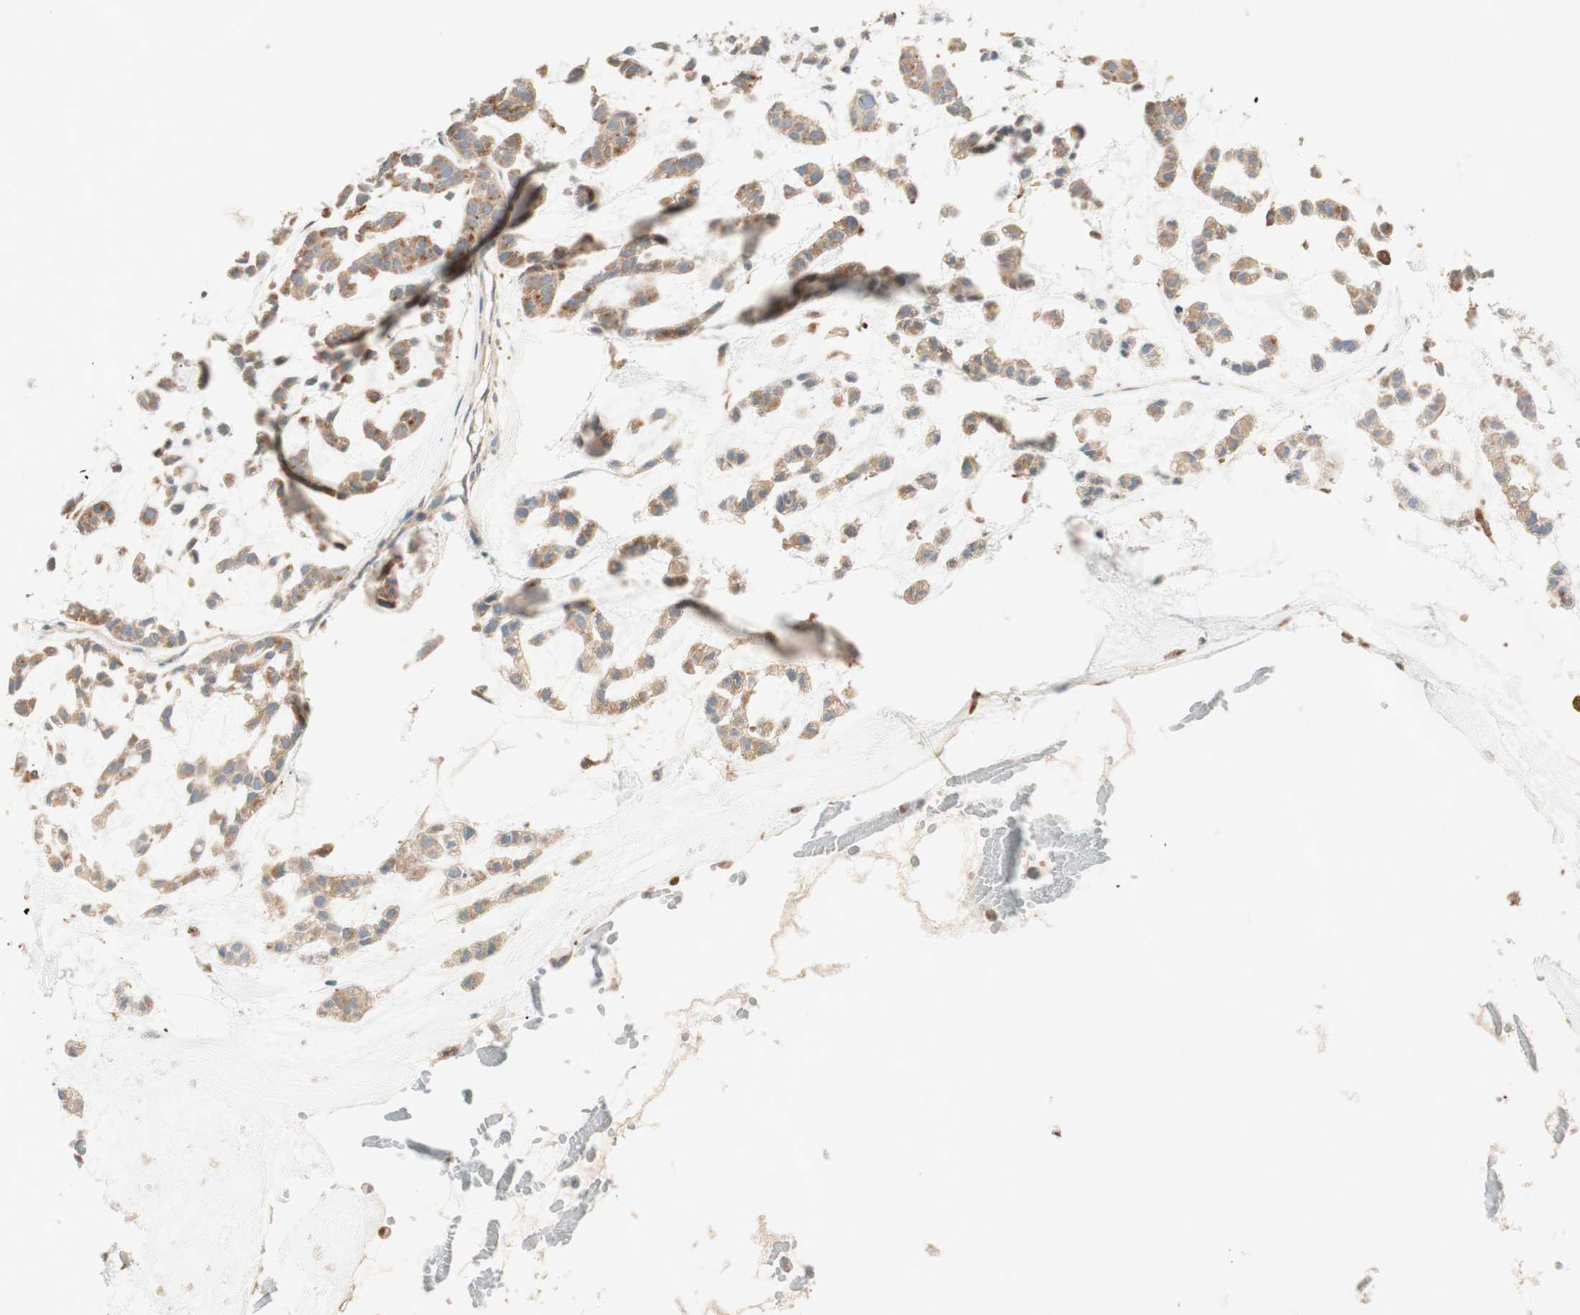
{"staining": {"intensity": "moderate", "quantity": ">75%", "location": "cytoplasmic/membranous"}, "tissue": "head and neck cancer", "cell_type": "Tumor cells", "image_type": "cancer", "snomed": [{"axis": "morphology", "description": "Adenocarcinoma, NOS"}, {"axis": "morphology", "description": "Adenoma, NOS"}, {"axis": "topography", "description": "Head-Neck"}], "caption": "Immunohistochemistry histopathology image of human head and neck cancer (adenoma) stained for a protein (brown), which reveals medium levels of moderate cytoplasmic/membranous staining in about >75% of tumor cells.", "gene": "CLCN2", "patient": {"sex": "female", "age": 55}}